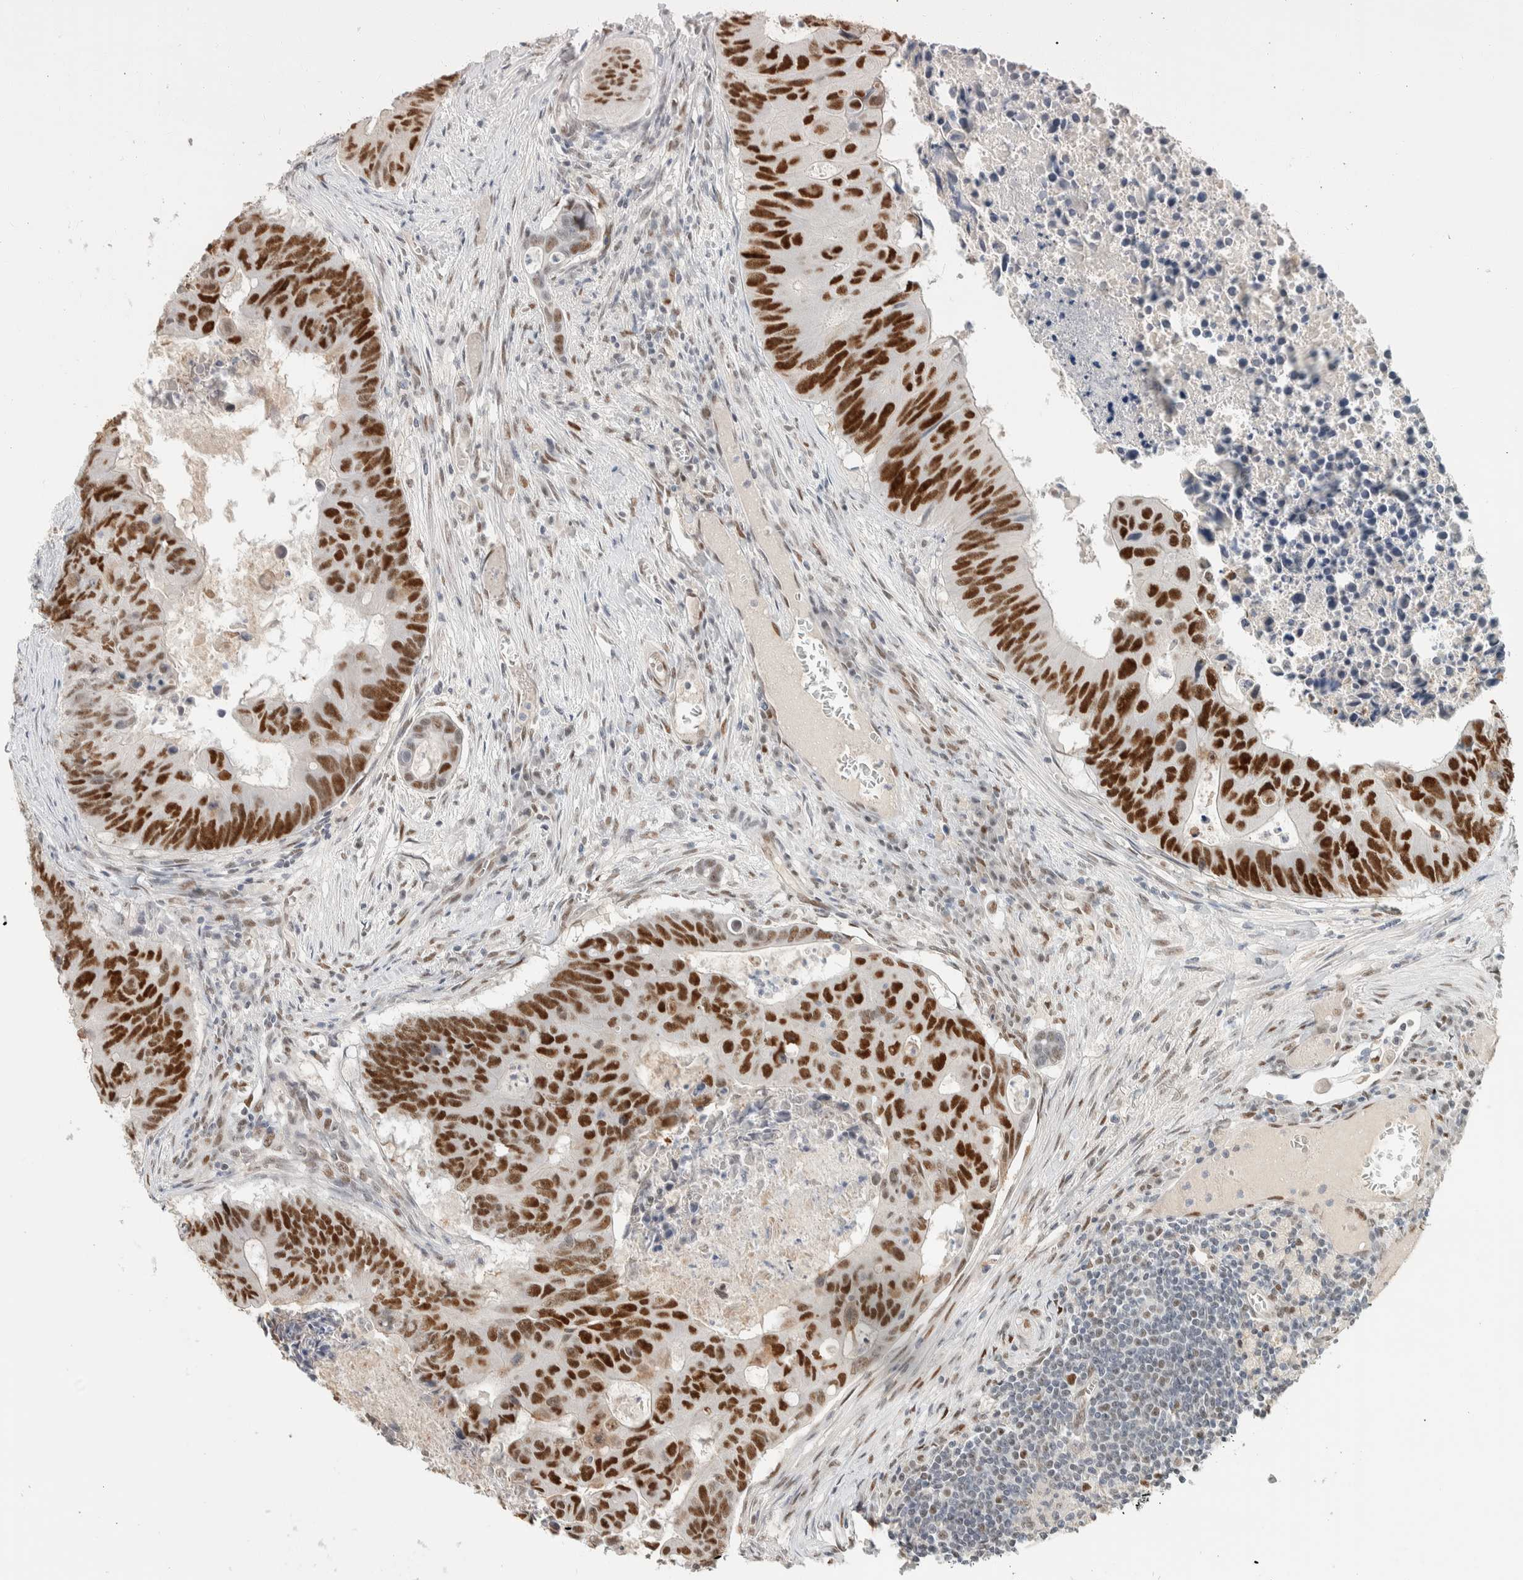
{"staining": {"intensity": "strong", "quantity": ">75%", "location": "nuclear"}, "tissue": "colorectal cancer", "cell_type": "Tumor cells", "image_type": "cancer", "snomed": [{"axis": "morphology", "description": "Adenocarcinoma, NOS"}, {"axis": "topography", "description": "Colon"}], "caption": "Adenocarcinoma (colorectal) stained with DAB (3,3'-diaminobenzidine) IHC demonstrates high levels of strong nuclear positivity in approximately >75% of tumor cells.", "gene": "PUS7", "patient": {"sex": "male", "age": 87}}